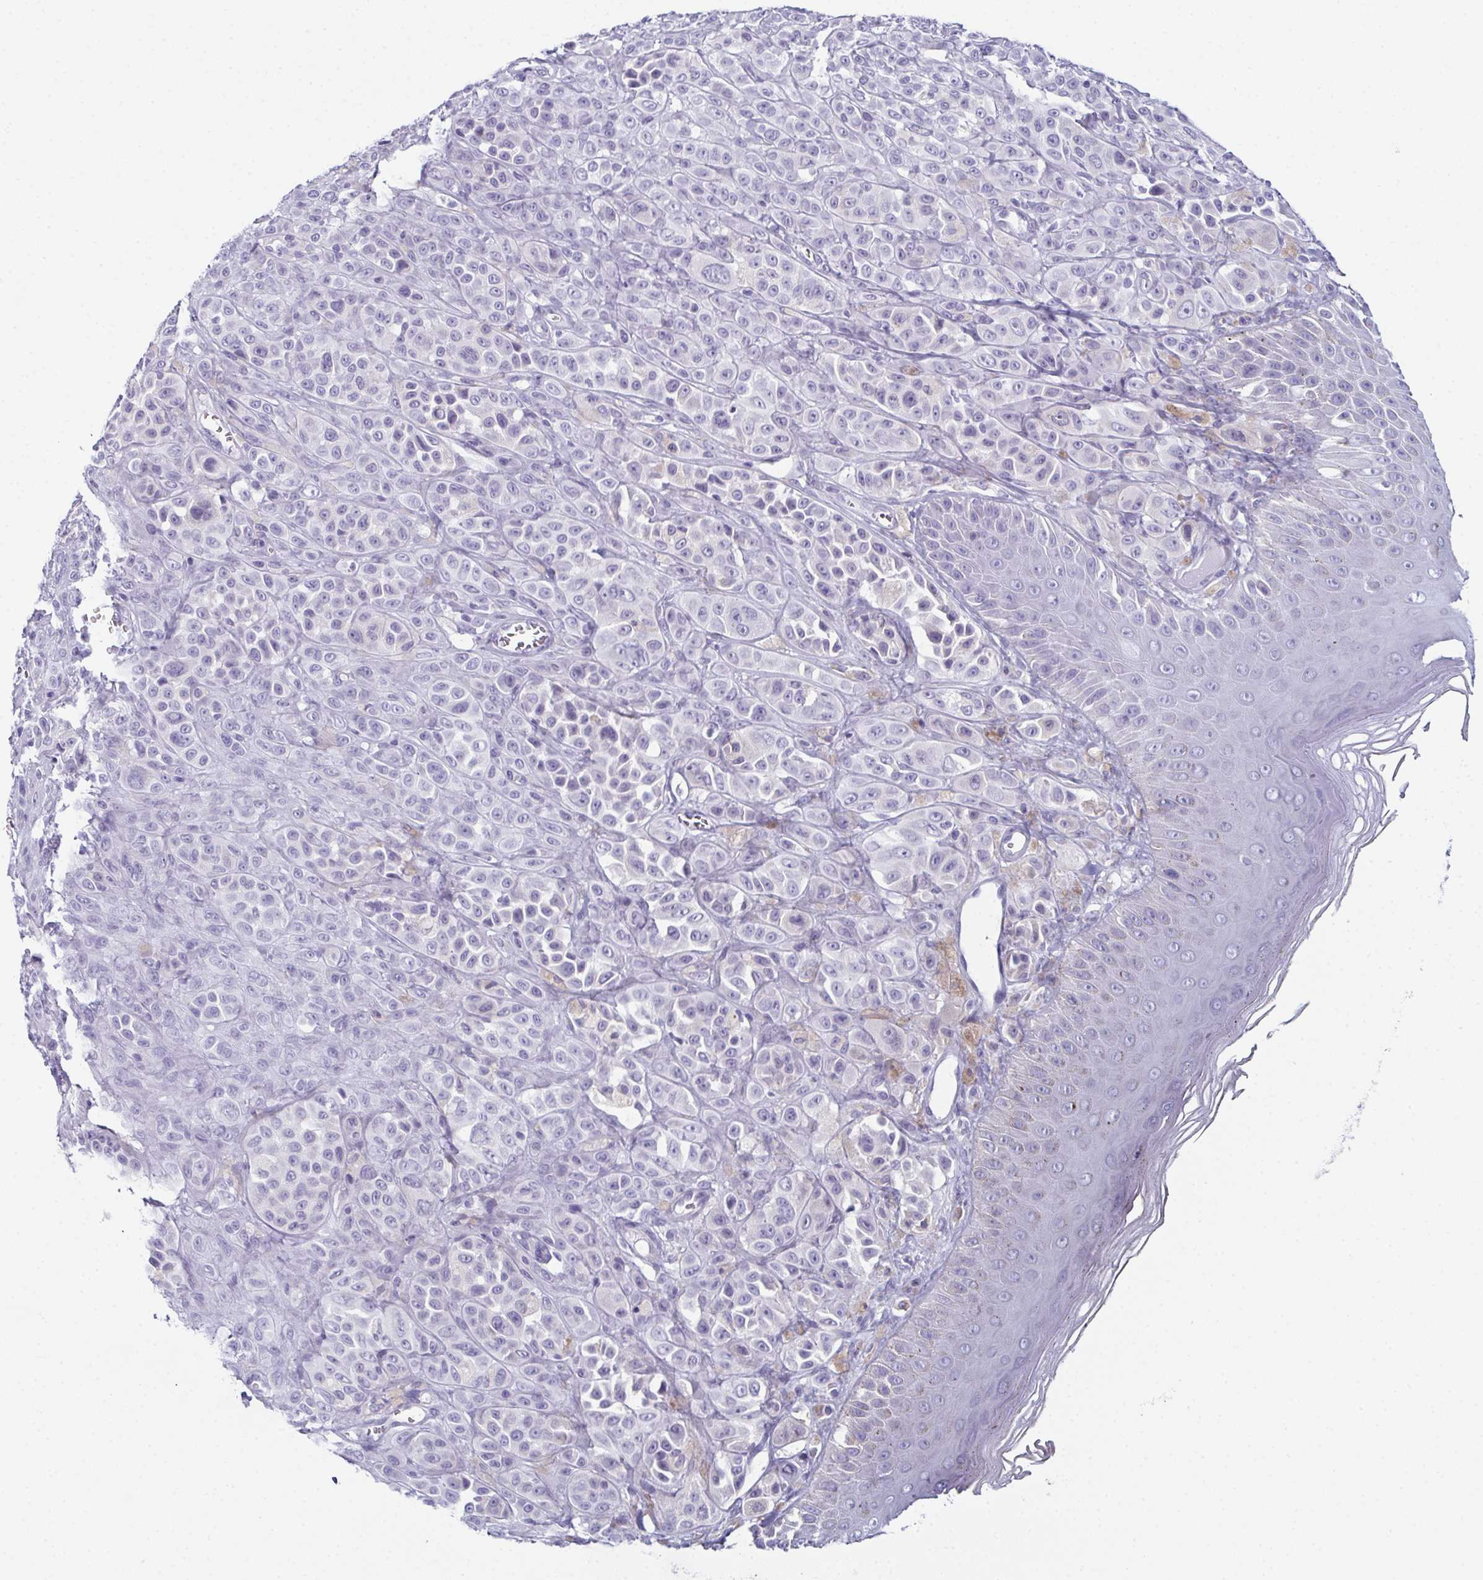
{"staining": {"intensity": "negative", "quantity": "none", "location": "none"}, "tissue": "melanoma", "cell_type": "Tumor cells", "image_type": "cancer", "snomed": [{"axis": "morphology", "description": "Malignant melanoma, NOS"}, {"axis": "topography", "description": "Skin"}], "caption": "Tumor cells are negative for protein expression in human malignant melanoma.", "gene": "ENKUR", "patient": {"sex": "male", "age": 67}}